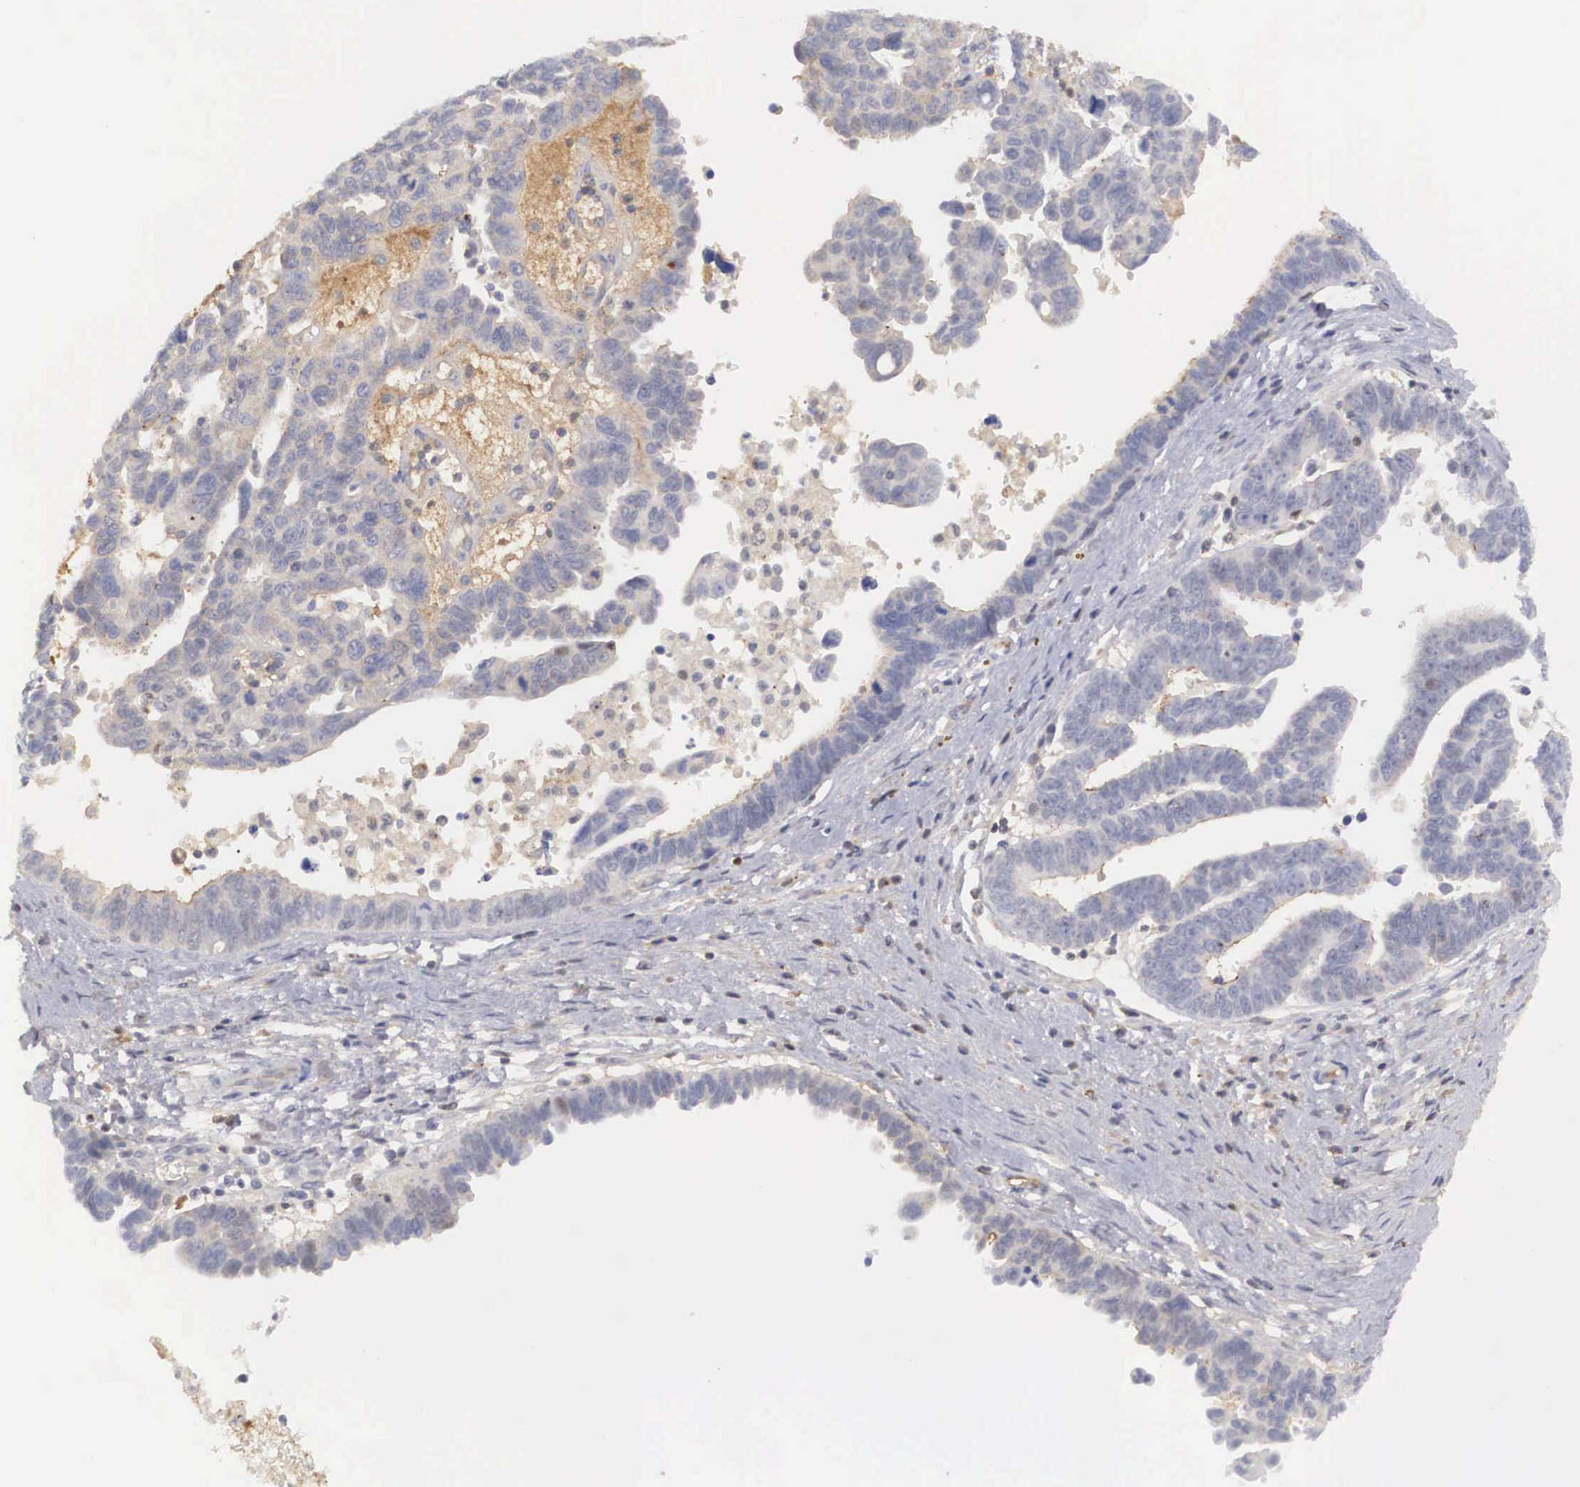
{"staining": {"intensity": "weak", "quantity": "<25%", "location": "cytoplasmic/membranous"}, "tissue": "ovarian cancer", "cell_type": "Tumor cells", "image_type": "cancer", "snomed": [{"axis": "morphology", "description": "Carcinoma, endometroid"}, {"axis": "morphology", "description": "Cystadenocarcinoma, serous, NOS"}, {"axis": "topography", "description": "Ovary"}], "caption": "DAB immunohistochemical staining of ovarian cancer exhibits no significant expression in tumor cells. (DAB (3,3'-diaminobenzidine) IHC with hematoxylin counter stain).", "gene": "RBPJ", "patient": {"sex": "female", "age": 45}}